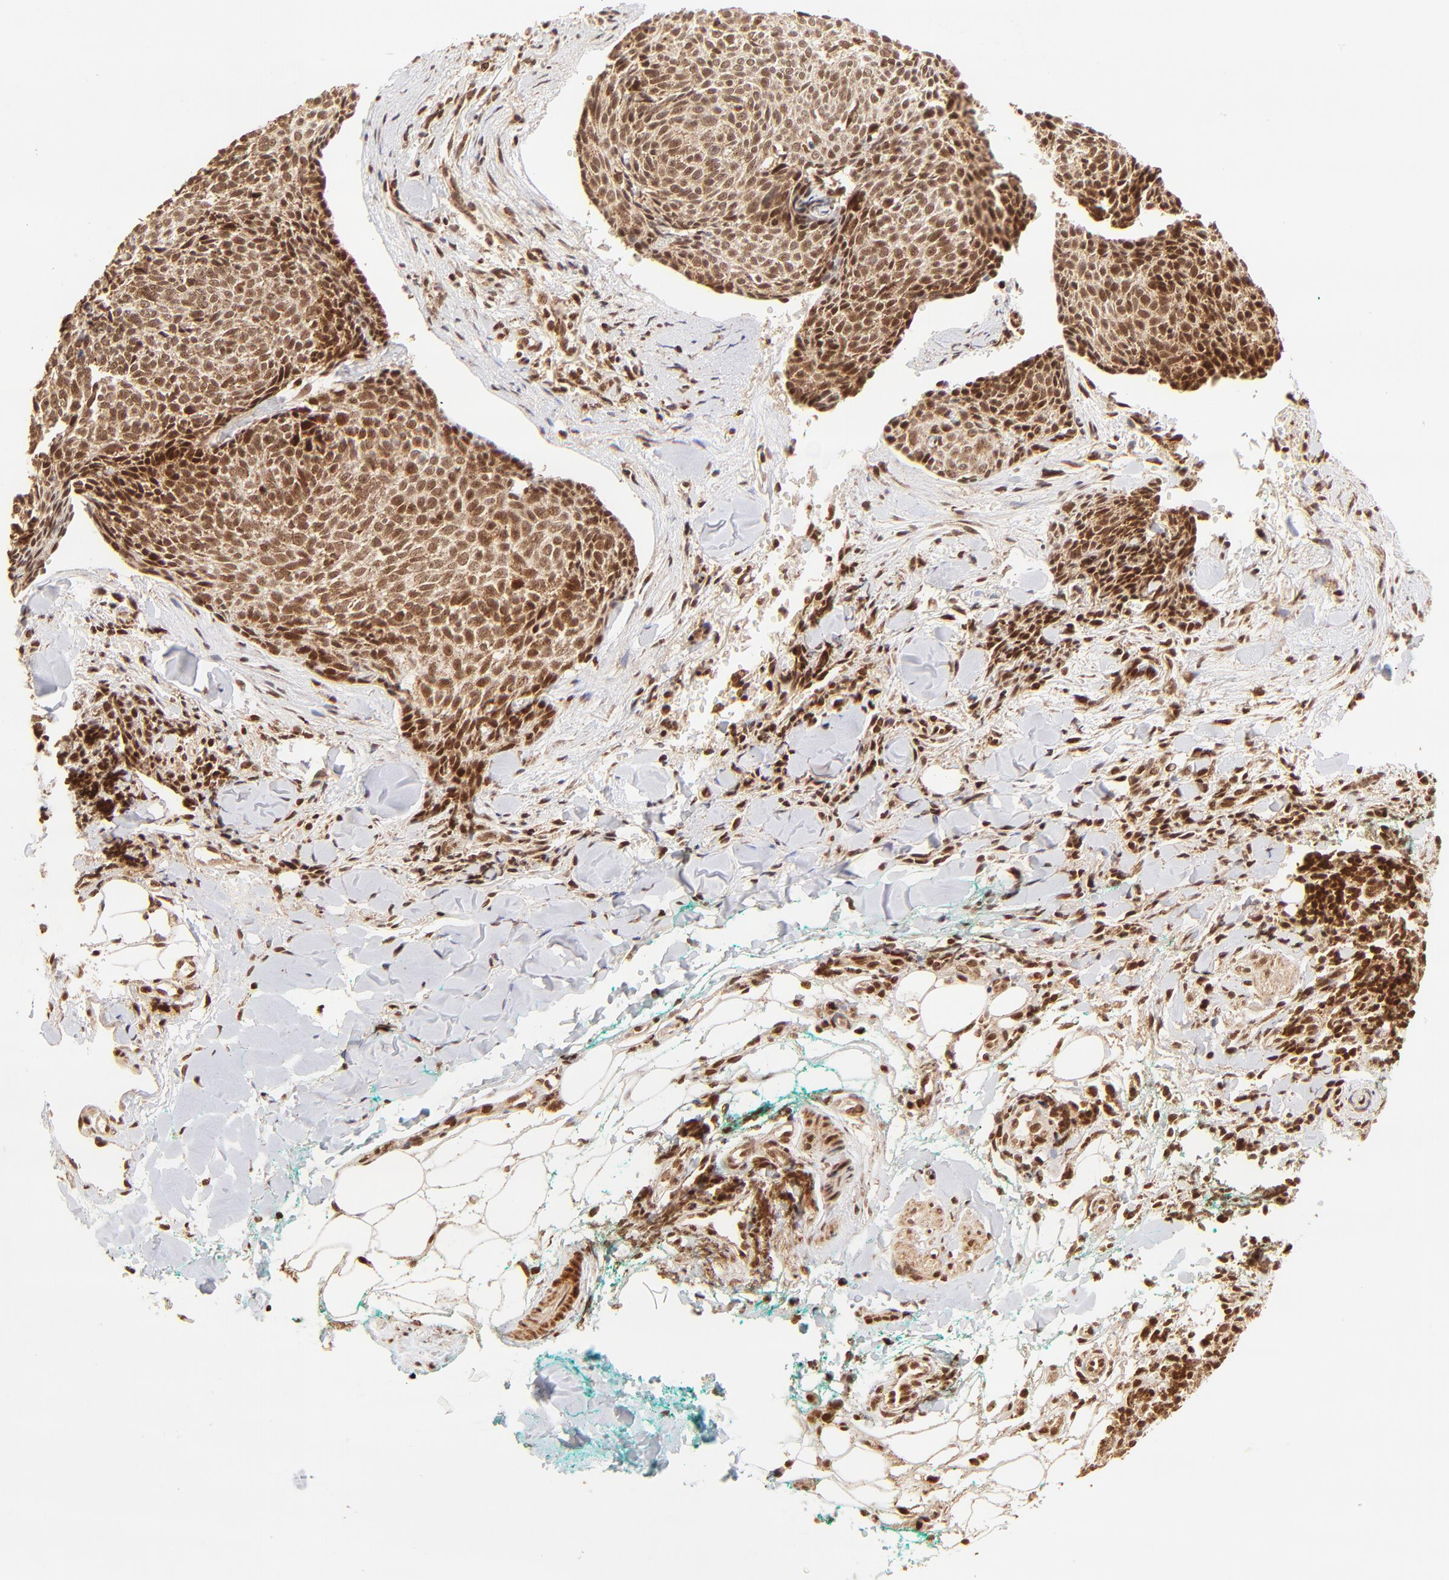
{"staining": {"intensity": "strong", "quantity": ">75%", "location": "cytoplasmic/membranous,nuclear"}, "tissue": "skin cancer", "cell_type": "Tumor cells", "image_type": "cancer", "snomed": [{"axis": "morphology", "description": "Normal tissue, NOS"}, {"axis": "morphology", "description": "Basal cell carcinoma"}, {"axis": "topography", "description": "Skin"}], "caption": "A high-resolution micrograph shows IHC staining of skin cancer (basal cell carcinoma), which reveals strong cytoplasmic/membranous and nuclear staining in approximately >75% of tumor cells.", "gene": "MED15", "patient": {"sex": "female", "age": 57}}